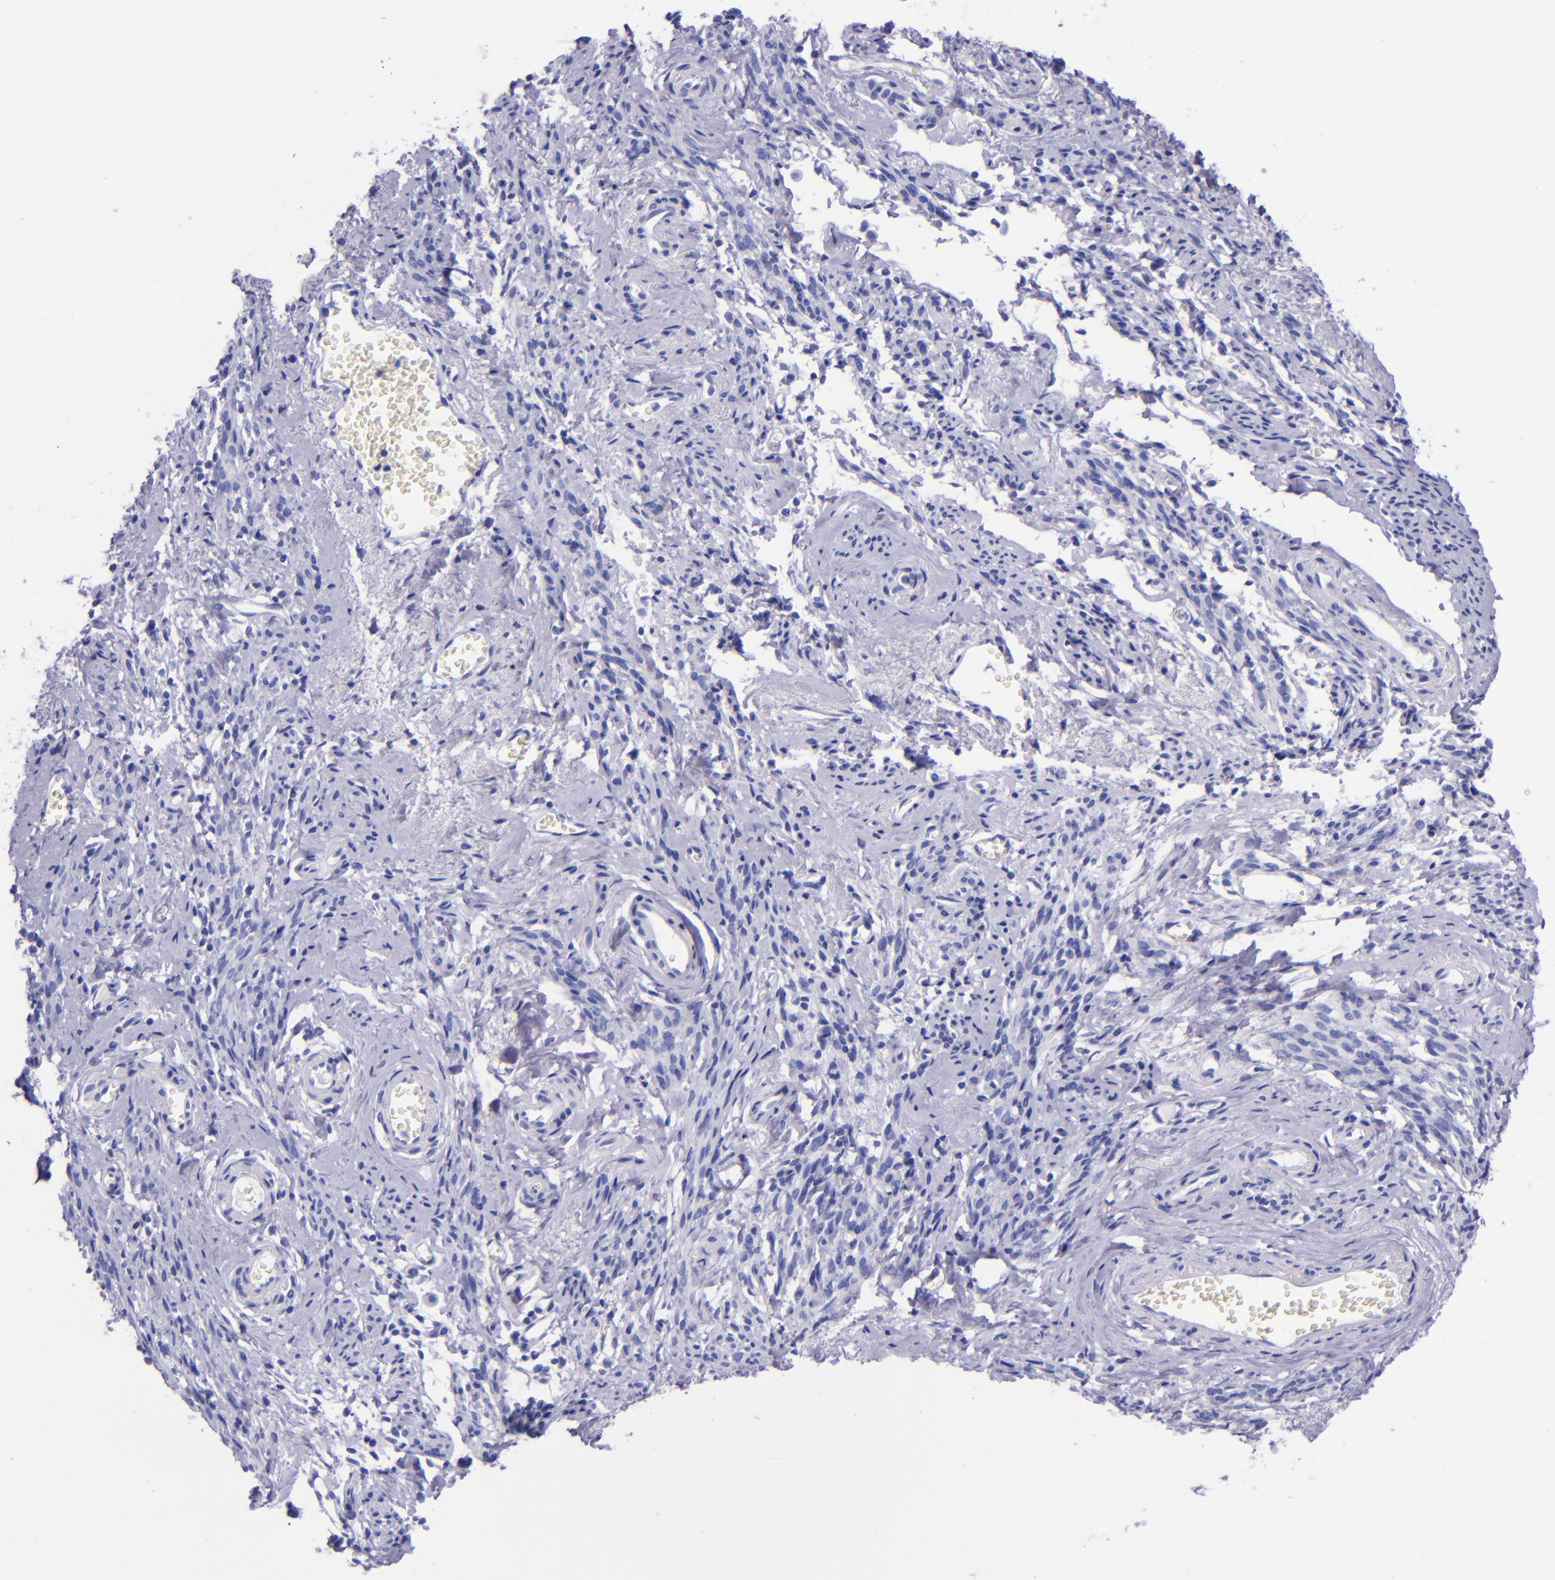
{"staining": {"intensity": "negative", "quantity": "none", "location": "none"}, "tissue": "endometrial cancer", "cell_type": "Tumor cells", "image_type": "cancer", "snomed": [{"axis": "morphology", "description": "Adenocarcinoma, NOS"}, {"axis": "topography", "description": "Endometrium"}], "caption": "This is a histopathology image of immunohistochemistry (IHC) staining of endometrial cancer (adenocarcinoma), which shows no expression in tumor cells.", "gene": "MBP", "patient": {"sex": "female", "age": 75}}